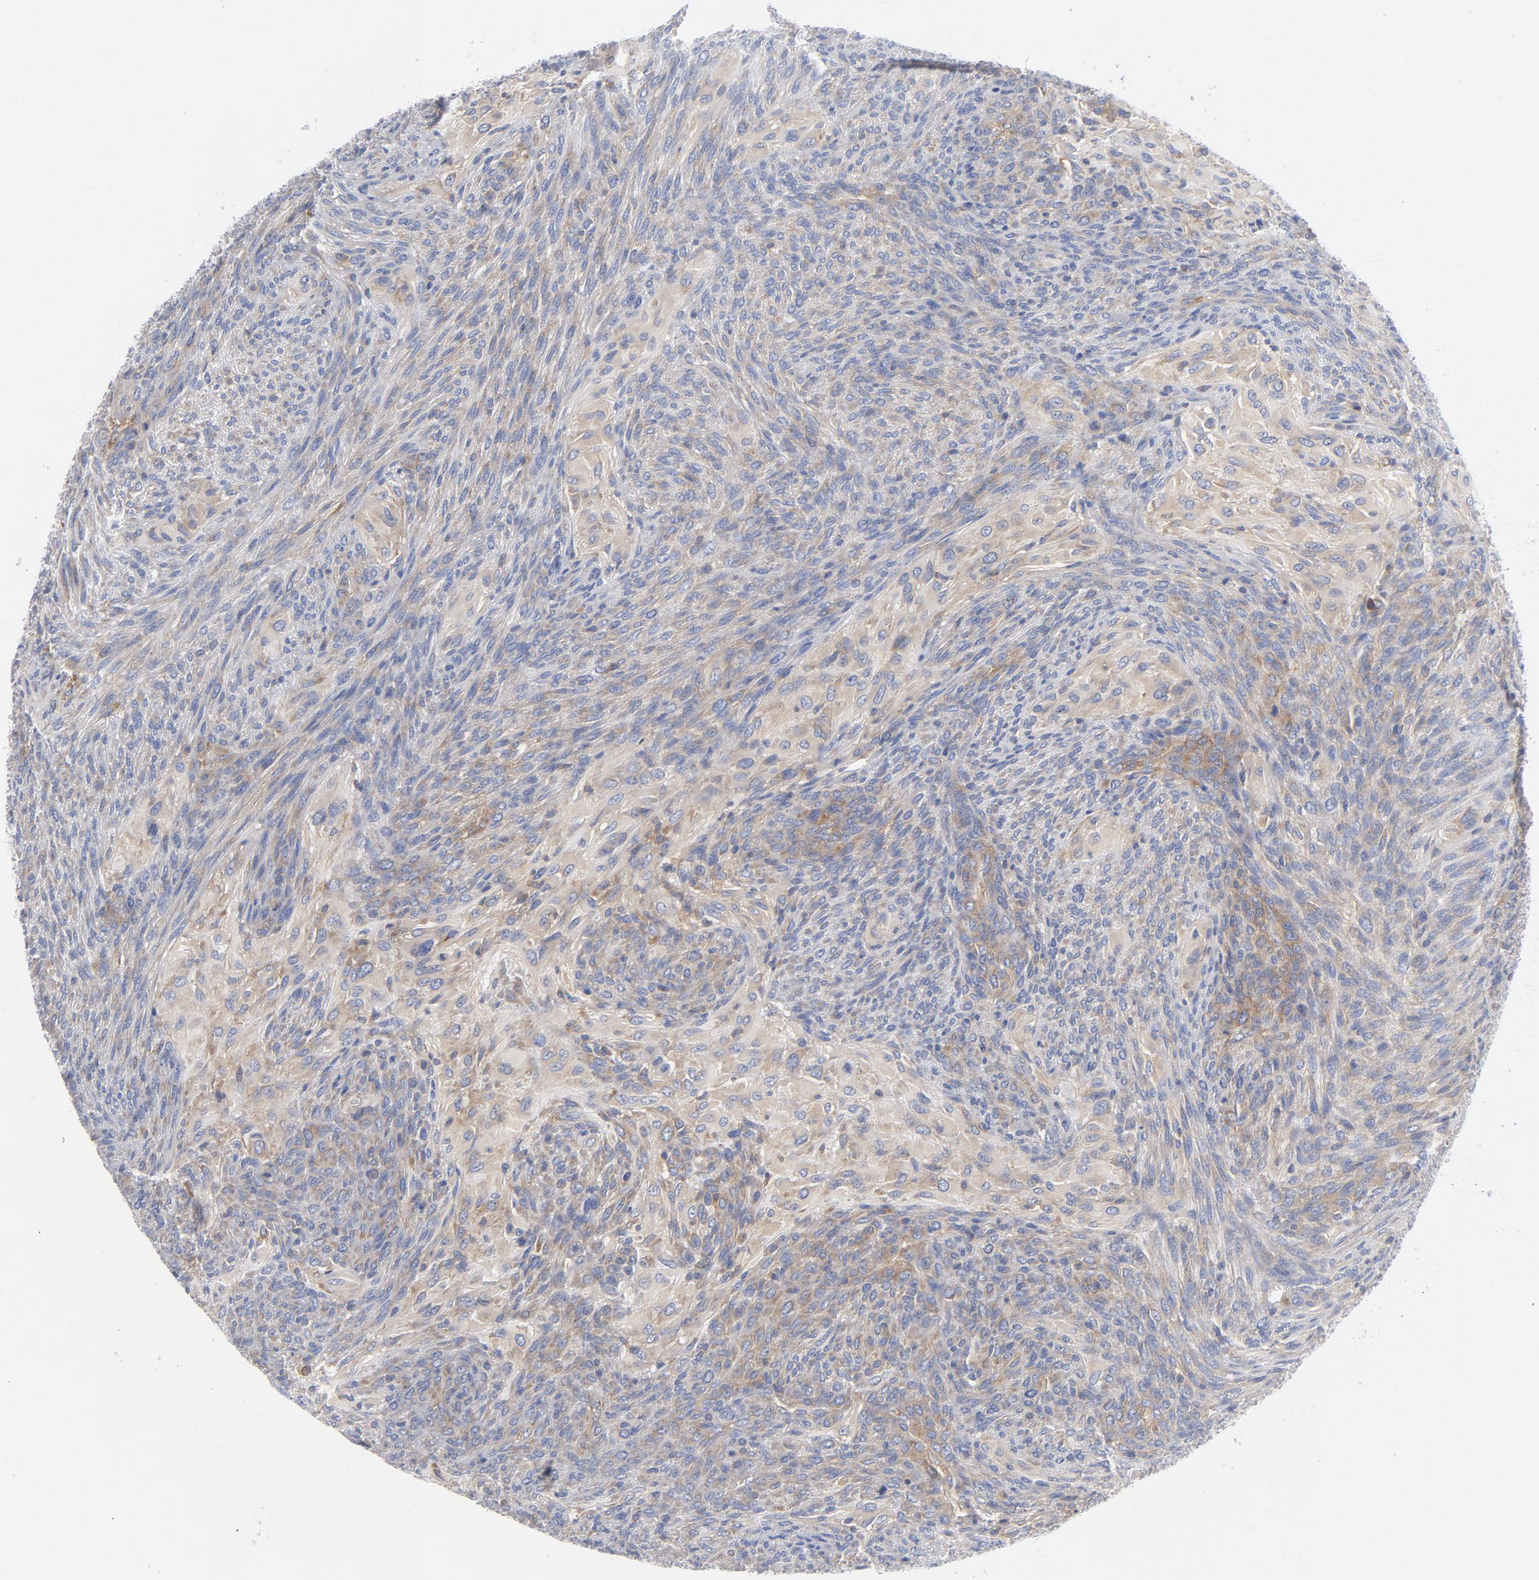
{"staining": {"intensity": "moderate", "quantity": "<25%", "location": "cytoplasmic/membranous"}, "tissue": "glioma", "cell_type": "Tumor cells", "image_type": "cancer", "snomed": [{"axis": "morphology", "description": "Glioma, malignant, High grade"}, {"axis": "topography", "description": "Cerebral cortex"}], "caption": "A histopathology image of glioma stained for a protein reveals moderate cytoplasmic/membranous brown staining in tumor cells.", "gene": "CD86", "patient": {"sex": "female", "age": 55}}